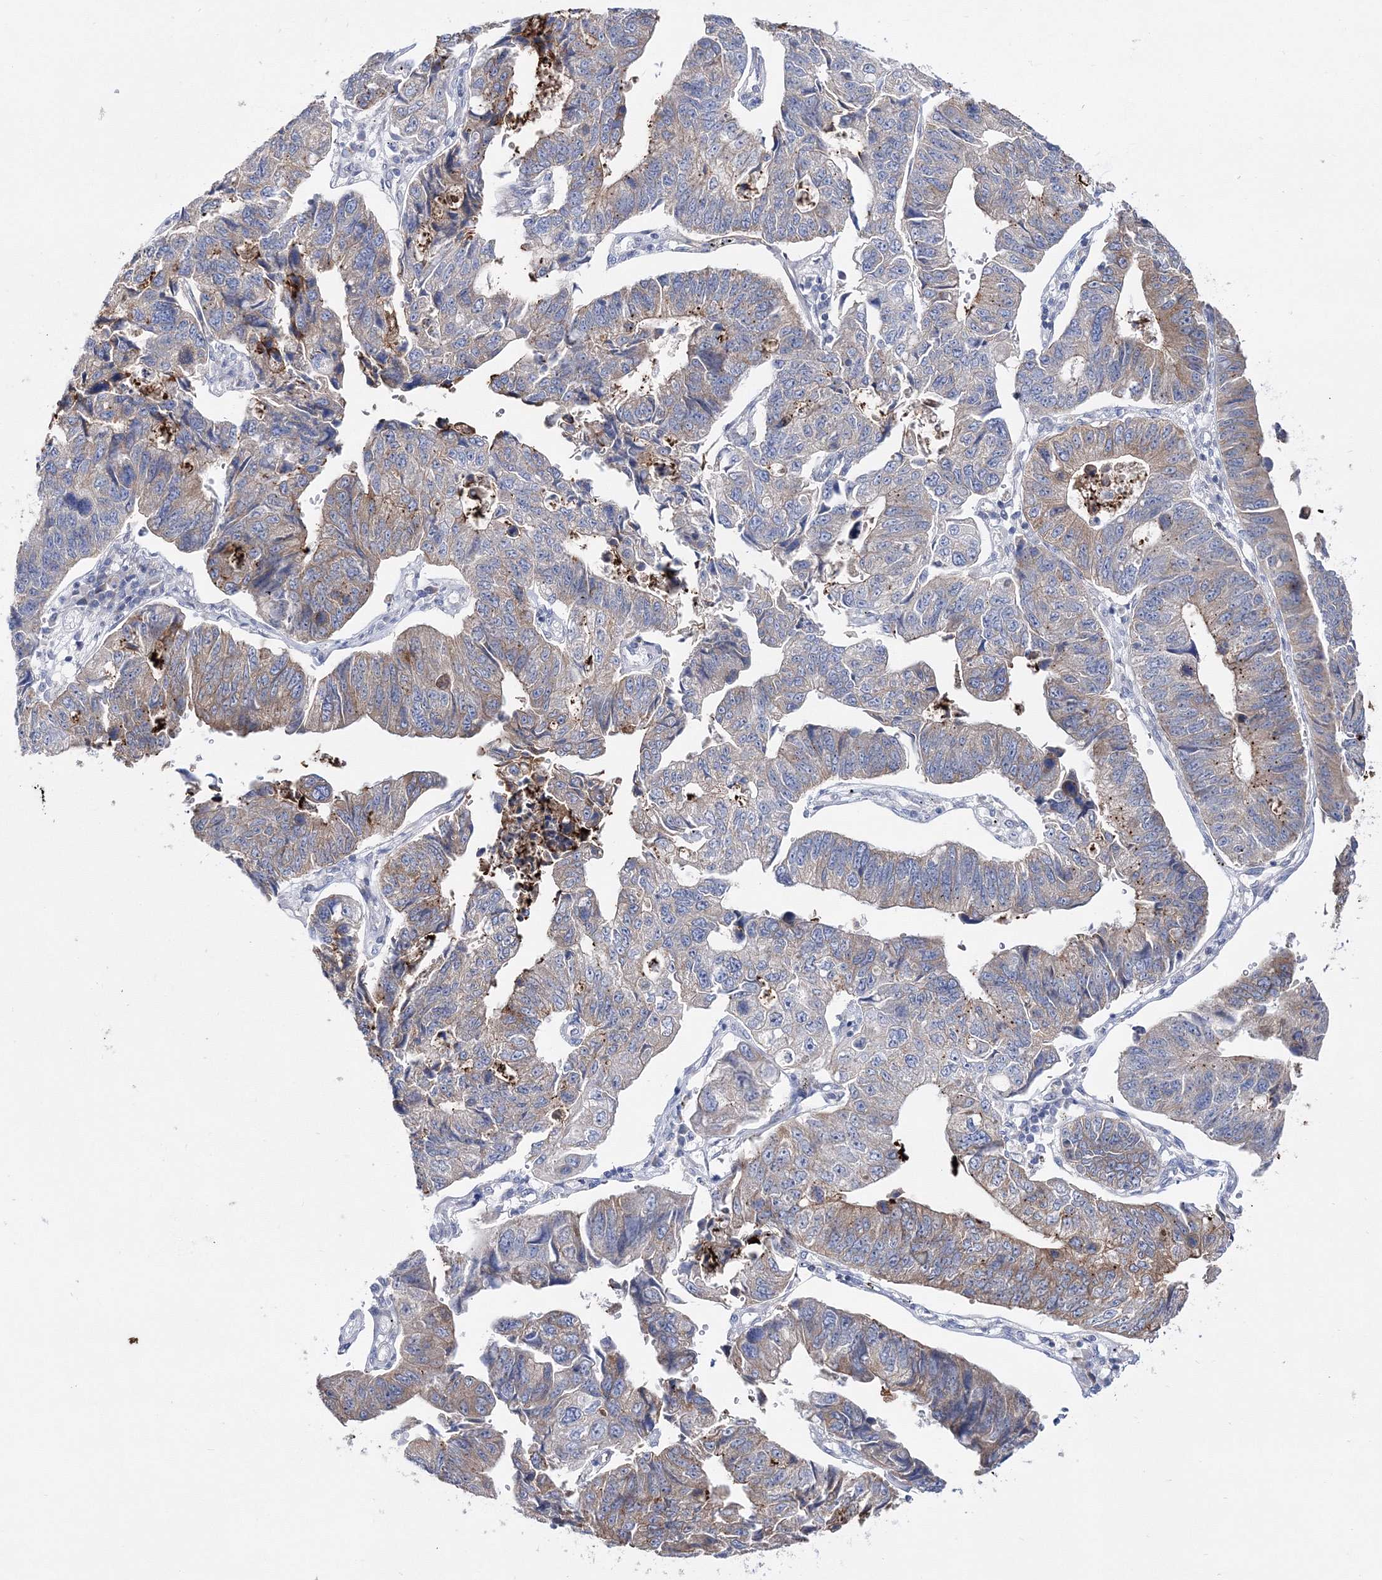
{"staining": {"intensity": "moderate", "quantity": "<25%", "location": "cytoplasmic/membranous"}, "tissue": "stomach cancer", "cell_type": "Tumor cells", "image_type": "cancer", "snomed": [{"axis": "morphology", "description": "Adenocarcinoma, NOS"}, {"axis": "topography", "description": "Stomach"}], "caption": "Protein analysis of stomach cancer (adenocarcinoma) tissue exhibits moderate cytoplasmic/membranous staining in approximately <25% of tumor cells. The protein of interest is stained brown, and the nuclei are stained in blue (DAB (3,3'-diaminobenzidine) IHC with brightfield microscopy, high magnification).", "gene": "ARHGAP32", "patient": {"sex": "male", "age": 59}}